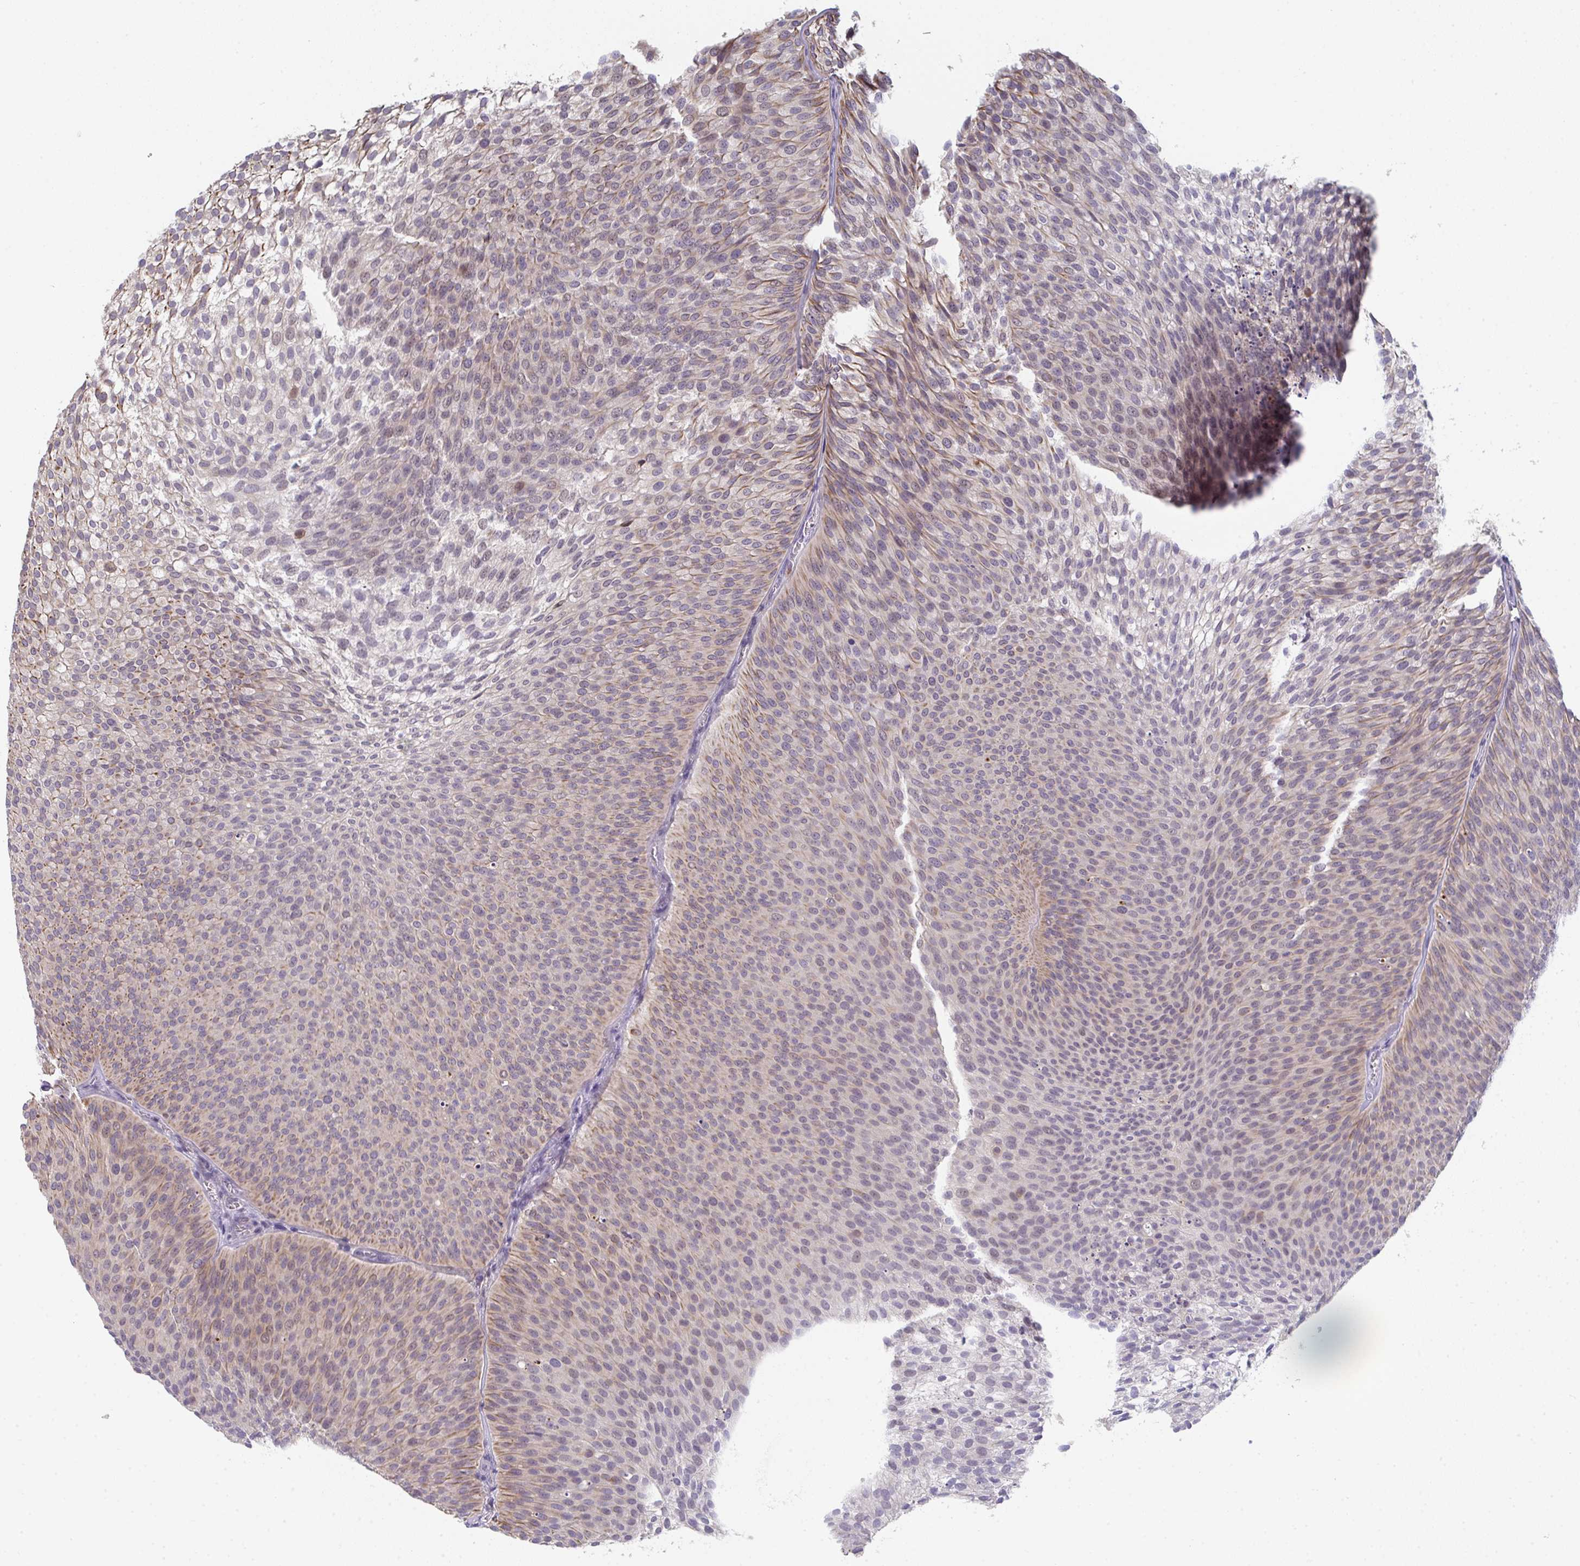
{"staining": {"intensity": "moderate", "quantity": "25%-75%", "location": "cytoplasmic/membranous,nuclear"}, "tissue": "urothelial cancer", "cell_type": "Tumor cells", "image_type": "cancer", "snomed": [{"axis": "morphology", "description": "Urothelial carcinoma, Low grade"}, {"axis": "topography", "description": "Urinary bladder"}], "caption": "Low-grade urothelial carcinoma stained with a protein marker displays moderate staining in tumor cells.", "gene": "RIOK1", "patient": {"sex": "male", "age": 91}}